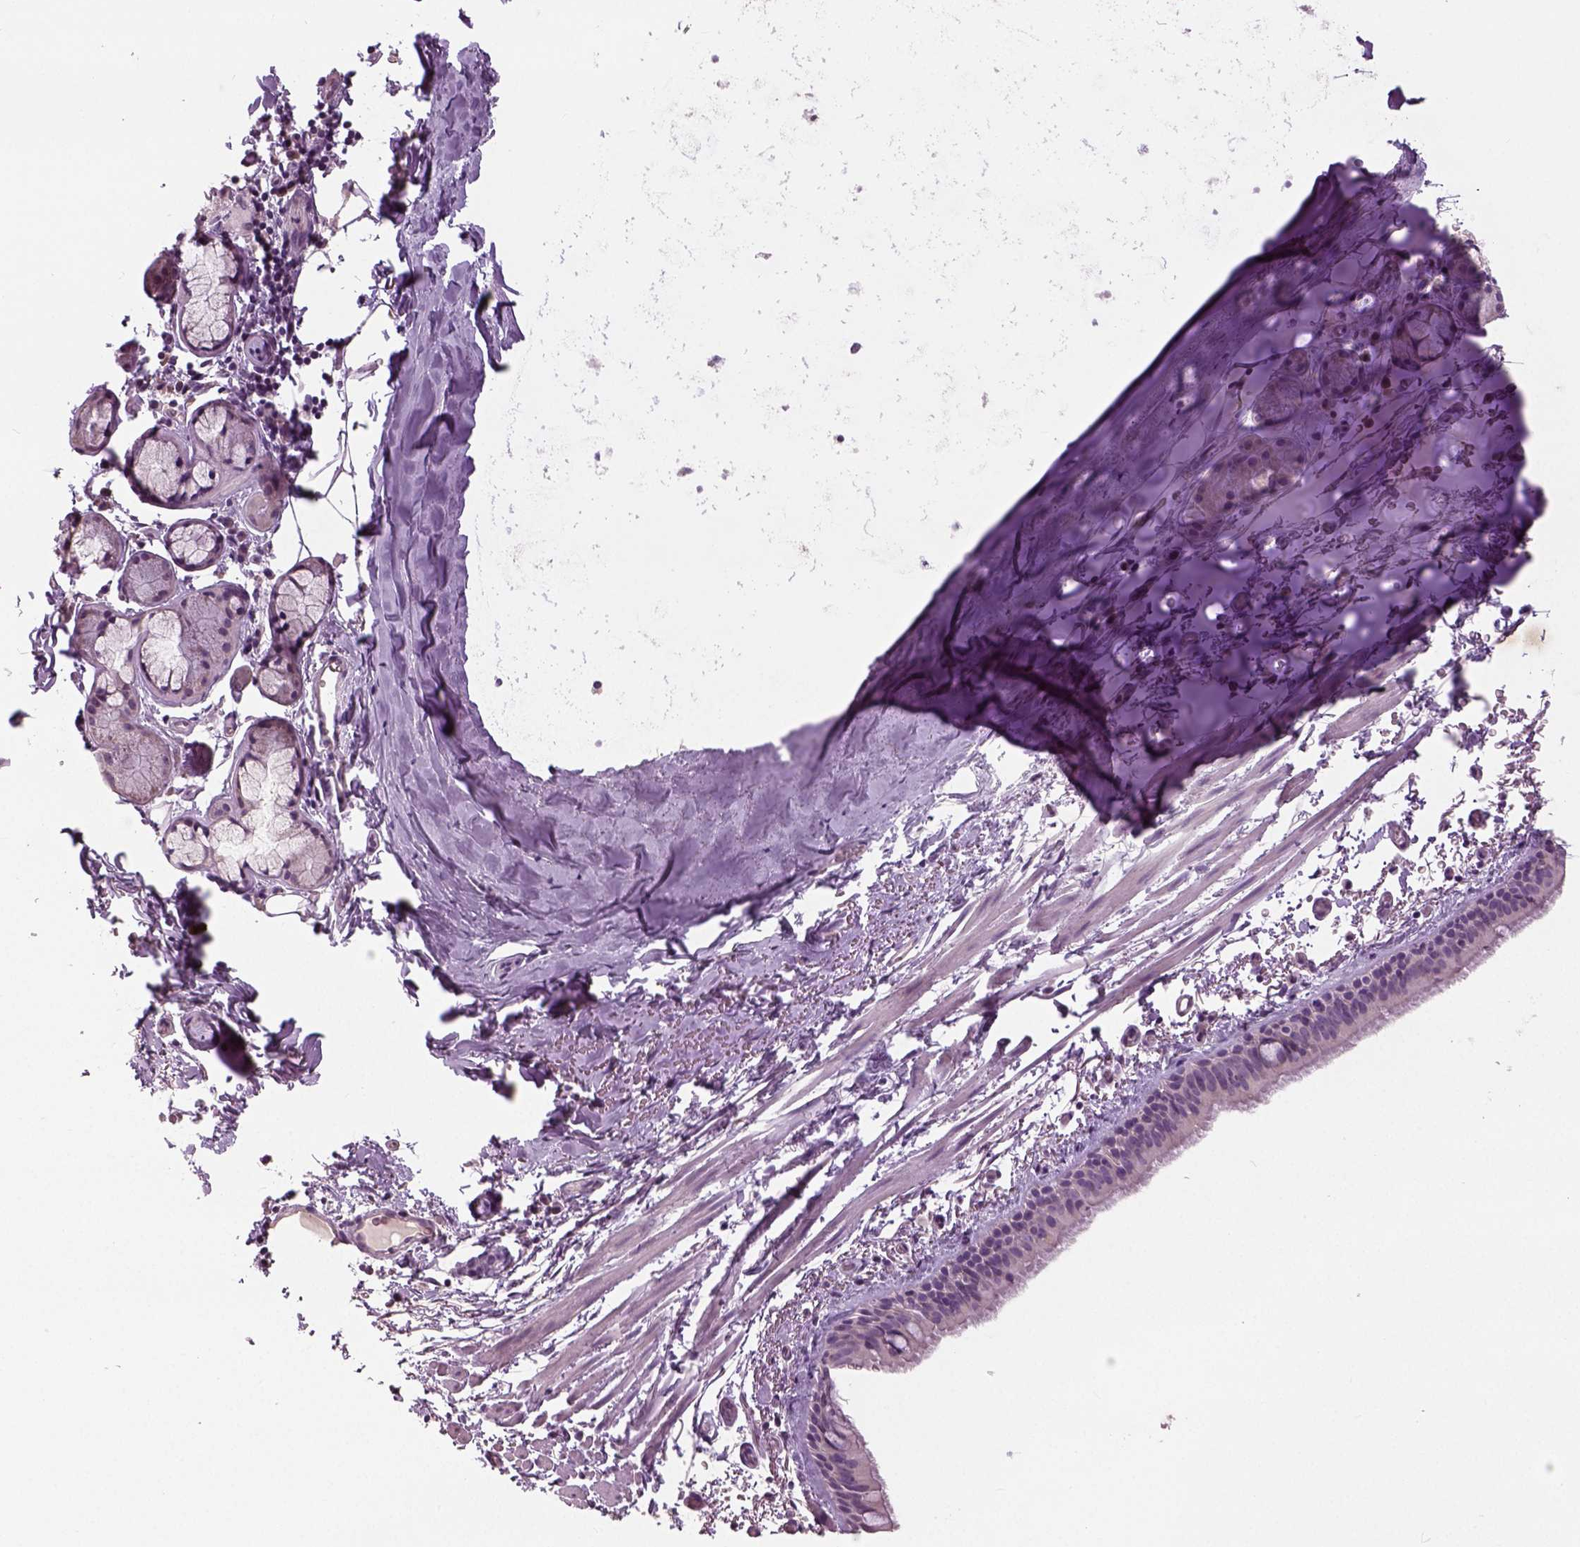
{"staining": {"intensity": "negative", "quantity": "none", "location": "none"}, "tissue": "bronchus", "cell_type": "Respiratory epithelial cells", "image_type": "normal", "snomed": [{"axis": "morphology", "description": "Normal tissue, NOS"}, {"axis": "topography", "description": "Bronchus"}], "caption": "This histopathology image is of benign bronchus stained with immunohistochemistry to label a protein in brown with the nuclei are counter-stained blue. There is no expression in respiratory epithelial cells. The staining is performed using DAB brown chromogen with nuclei counter-stained in using hematoxylin.", "gene": "NECAB1", "patient": {"sex": "female", "age": 61}}